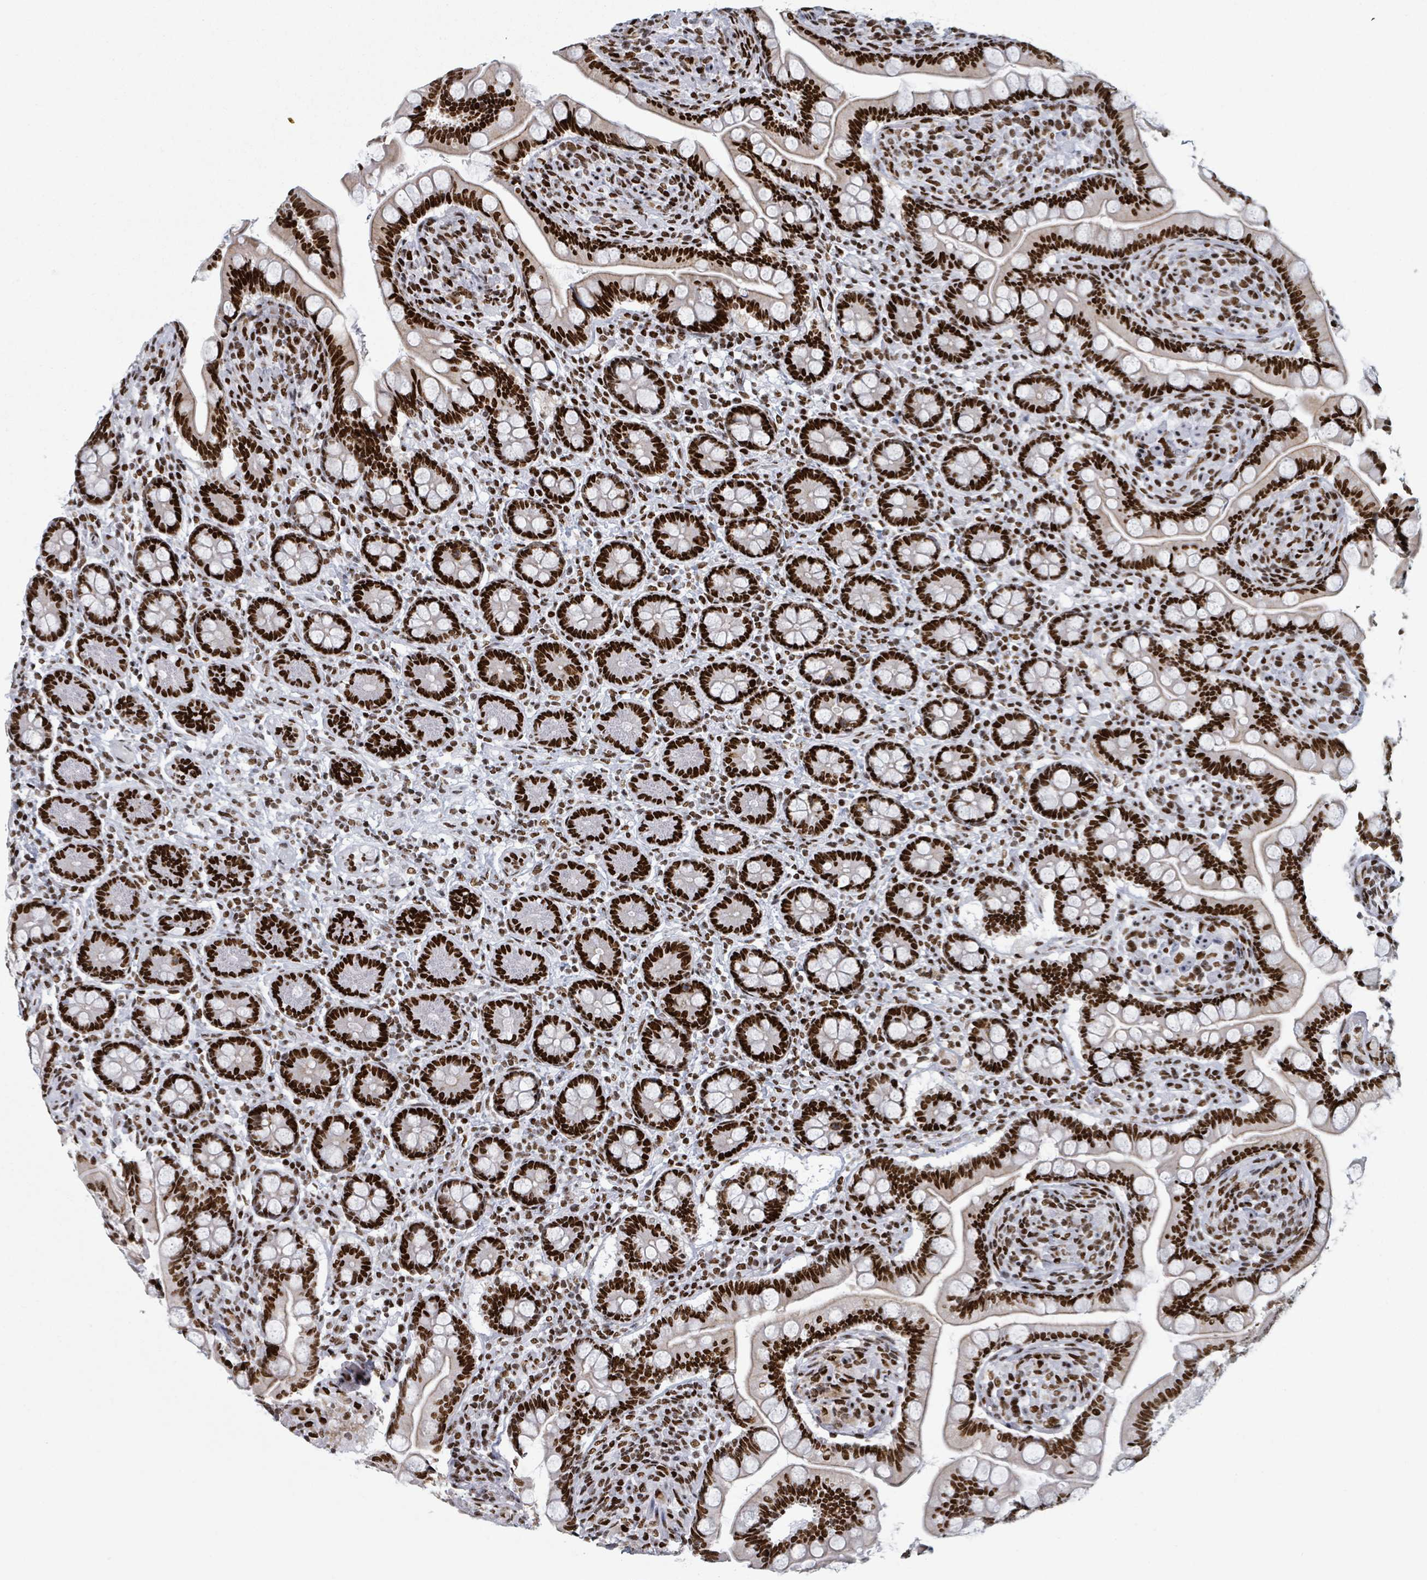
{"staining": {"intensity": "strong", "quantity": ">75%", "location": "nuclear"}, "tissue": "small intestine", "cell_type": "Glandular cells", "image_type": "normal", "snomed": [{"axis": "morphology", "description": "Normal tissue, NOS"}, {"axis": "topography", "description": "Small intestine"}], "caption": "Benign small intestine reveals strong nuclear positivity in approximately >75% of glandular cells The protein of interest is stained brown, and the nuclei are stained in blue (DAB (3,3'-diaminobenzidine) IHC with brightfield microscopy, high magnification)..", "gene": "DHX16", "patient": {"sex": "female", "age": 64}}